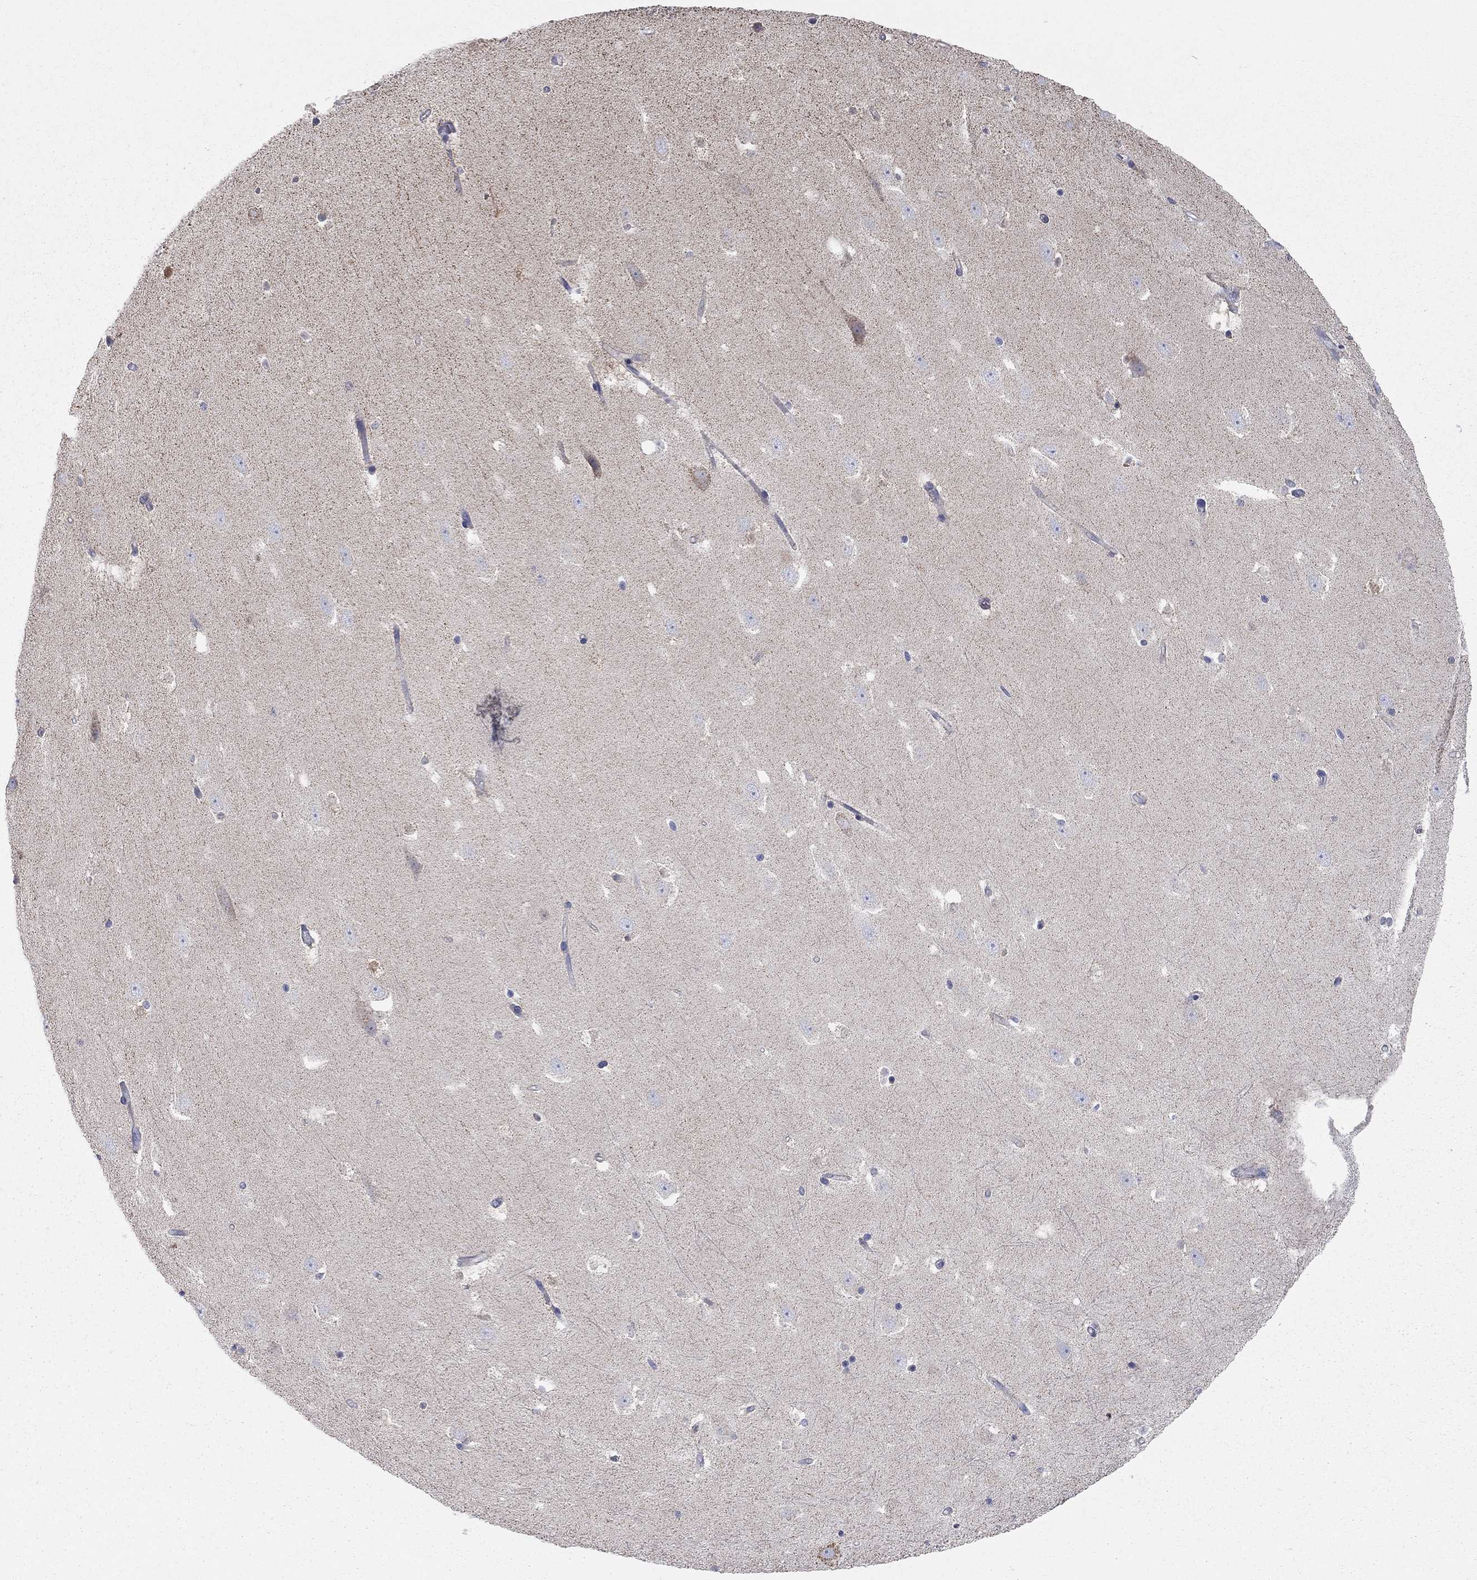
{"staining": {"intensity": "negative", "quantity": "none", "location": "none"}, "tissue": "hippocampus", "cell_type": "Glial cells", "image_type": "normal", "snomed": [{"axis": "morphology", "description": "Normal tissue, NOS"}, {"axis": "topography", "description": "Hippocampus"}], "caption": "This is an IHC histopathology image of unremarkable hippocampus. There is no staining in glial cells.", "gene": "CFAP161", "patient": {"sex": "male", "age": 49}}